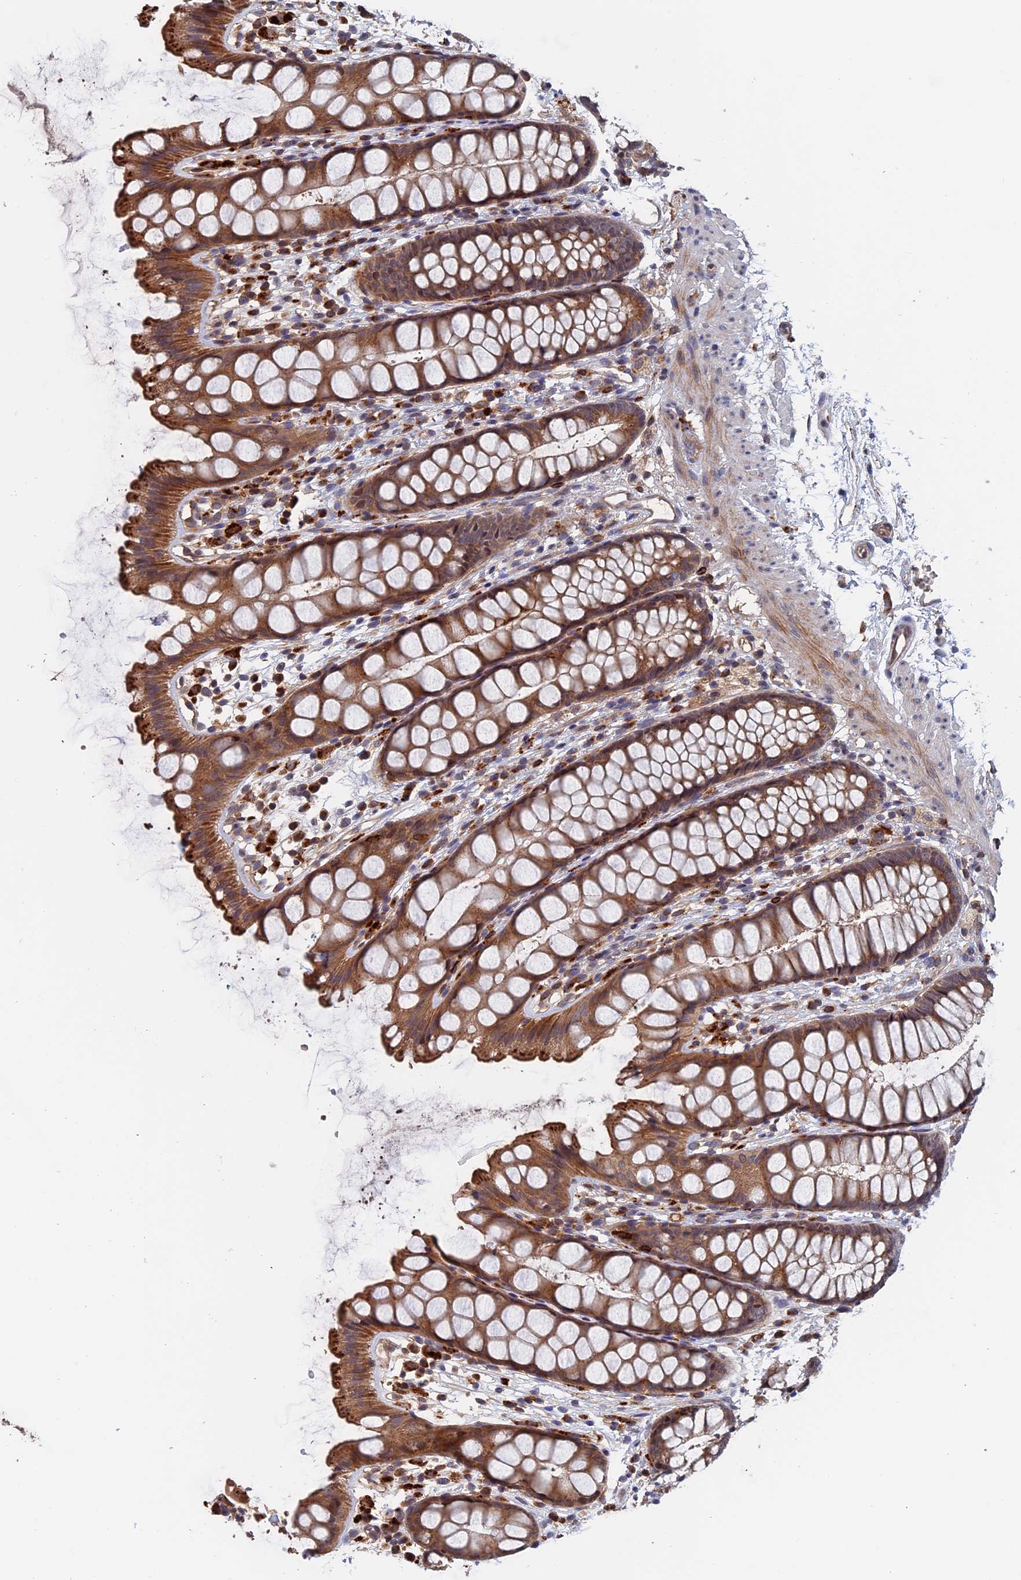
{"staining": {"intensity": "moderate", "quantity": ">75%", "location": "cytoplasmic/membranous"}, "tissue": "rectum", "cell_type": "Glandular cells", "image_type": "normal", "snomed": [{"axis": "morphology", "description": "Normal tissue, NOS"}, {"axis": "topography", "description": "Rectum"}], "caption": "Glandular cells show medium levels of moderate cytoplasmic/membranous positivity in approximately >75% of cells in benign rectum.", "gene": "TRAPPC2L", "patient": {"sex": "female", "age": 65}}